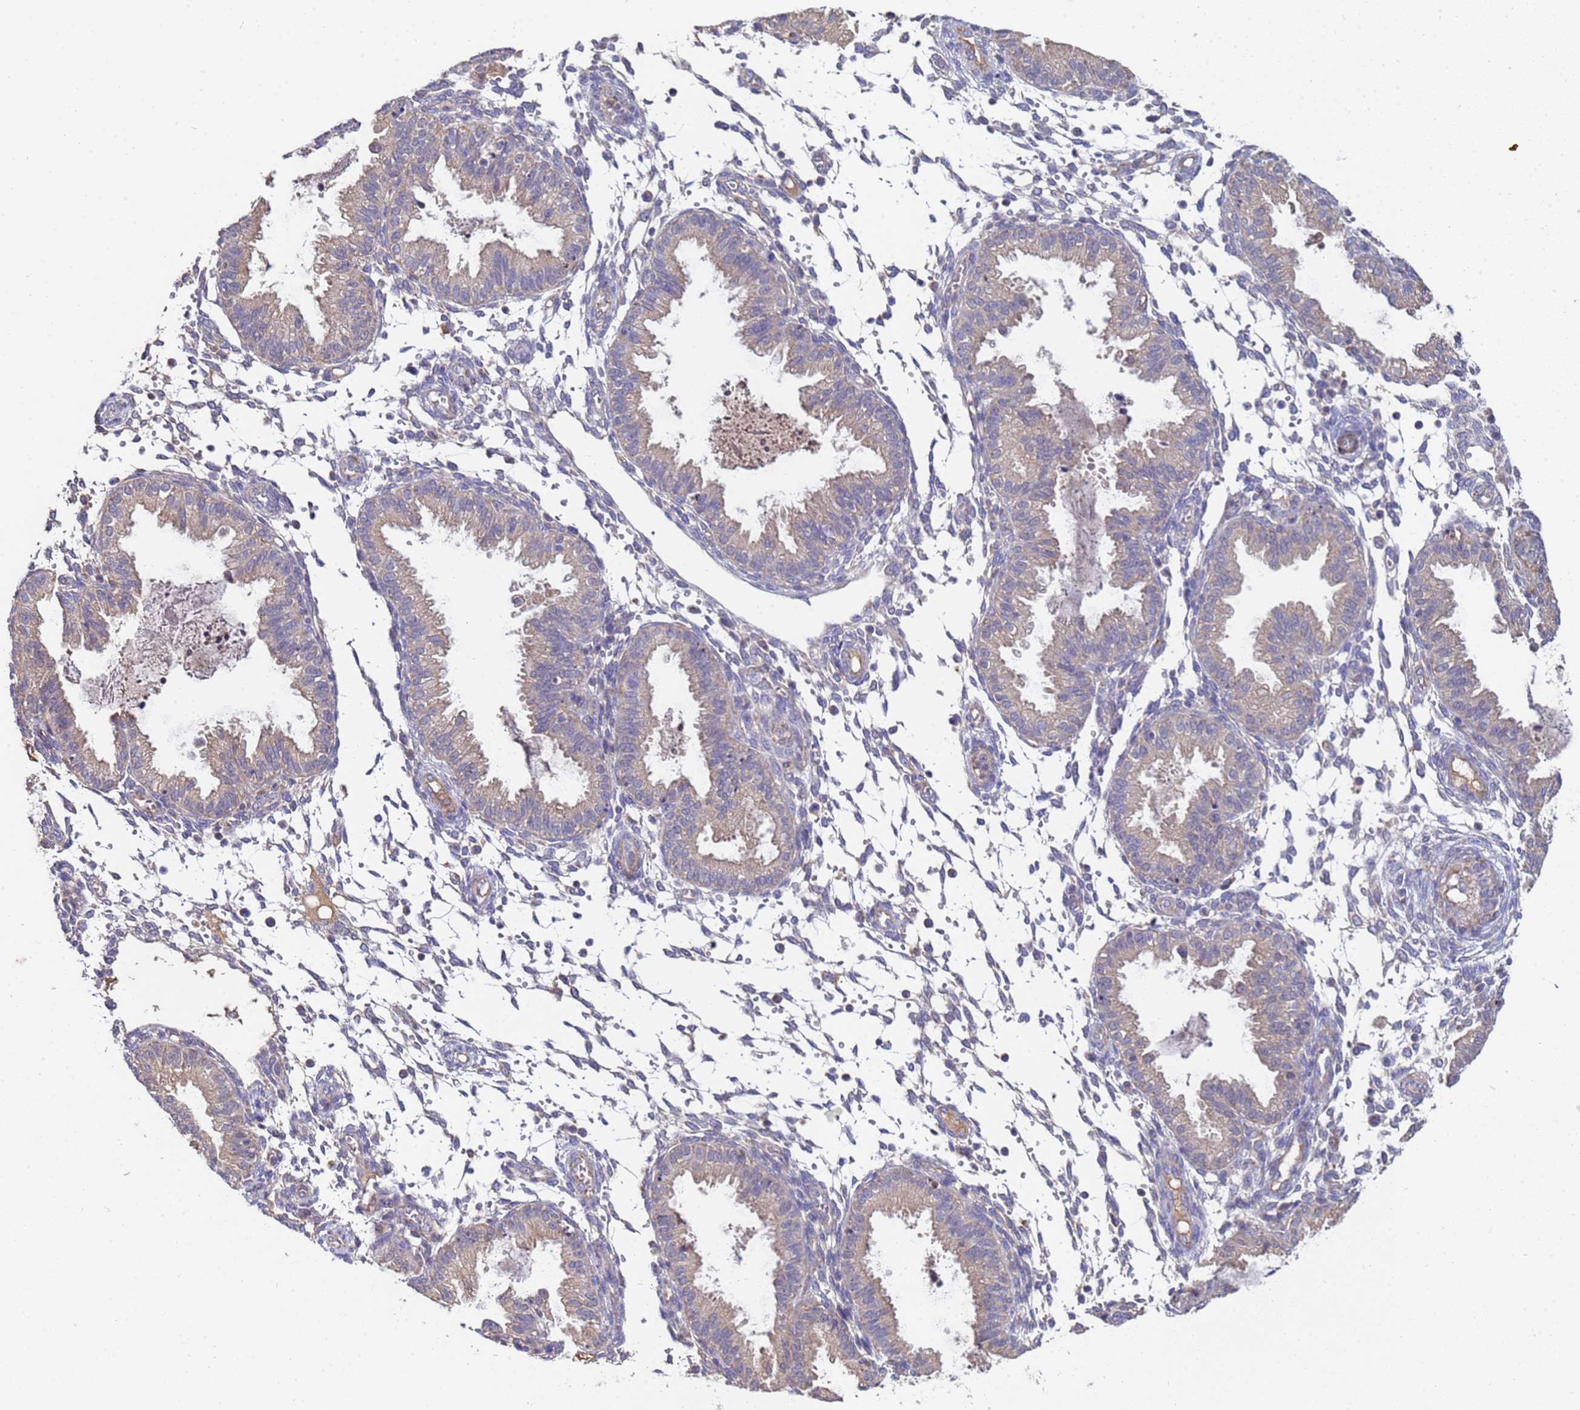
{"staining": {"intensity": "weak", "quantity": "<25%", "location": "cytoplasmic/membranous"}, "tissue": "endometrium", "cell_type": "Cells in endometrial stroma", "image_type": "normal", "snomed": [{"axis": "morphology", "description": "Normal tissue, NOS"}, {"axis": "topography", "description": "Endometrium"}], "caption": "This is a micrograph of immunohistochemistry staining of unremarkable endometrium, which shows no expression in cells in endometrial stroma. (DAB IHC with hematoxylin counter stain).", "gene": "C5orf34", "patient": {"sex": "female", "age": 33}}